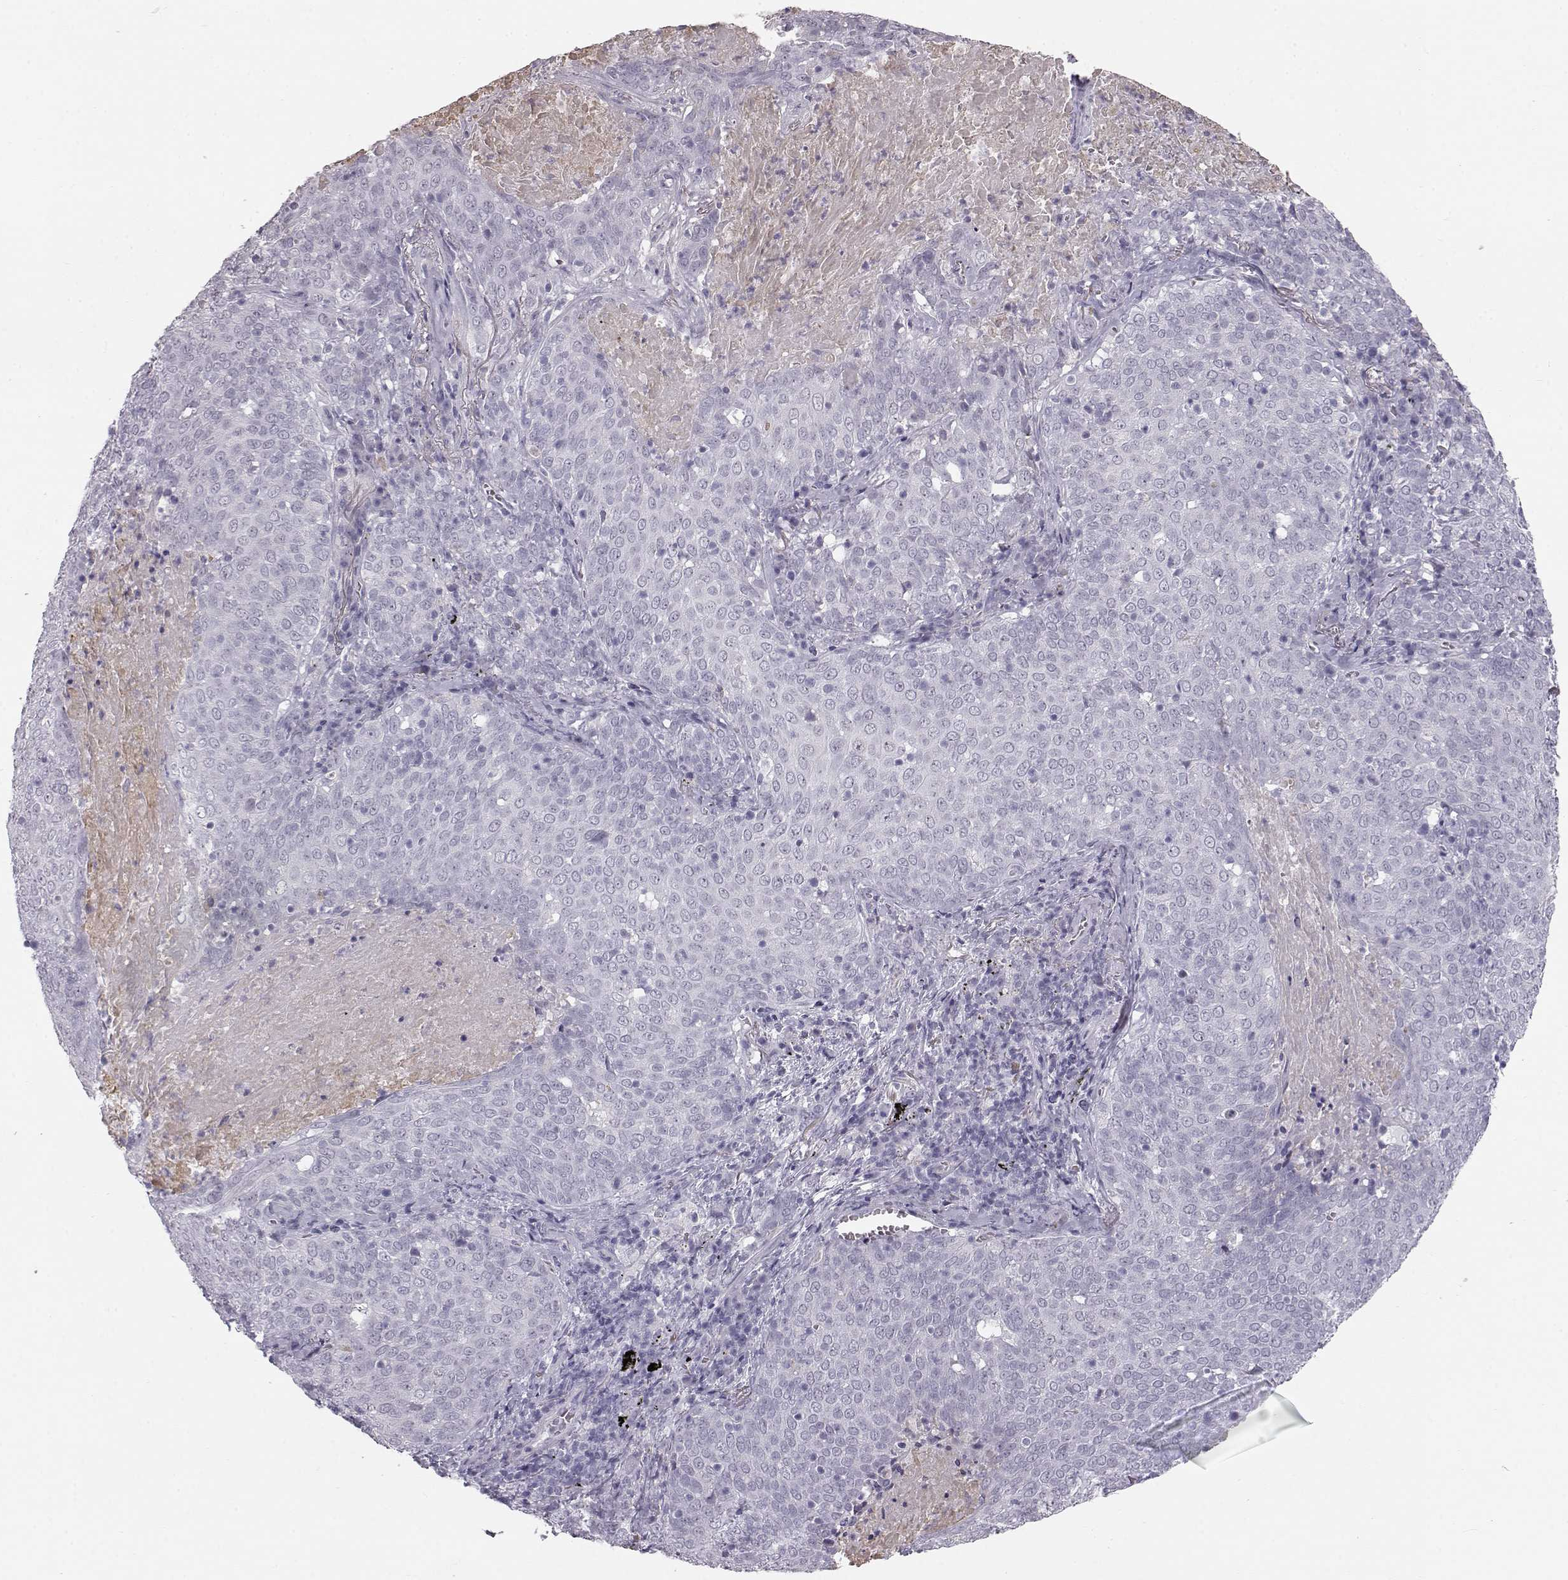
{"staining": {"intensity": "negative", "quantity": "none", "location": "none"}, "tissue": "lung cancer", "cell_type": "Tumor cells", "image_type": "cancer", "snomed": [{"axis": "morphology", "description": "Squamous cell carcinoma, NOS"}, {"axis": "topography", "description": "Lung"}], "caption": "An image of squamous cell carcinoma (lung) stained for a protein shows no brown staining in tumor cells.", "gene": "KRTAP16-1", "patient": {"sex": "male", "age": 82}}